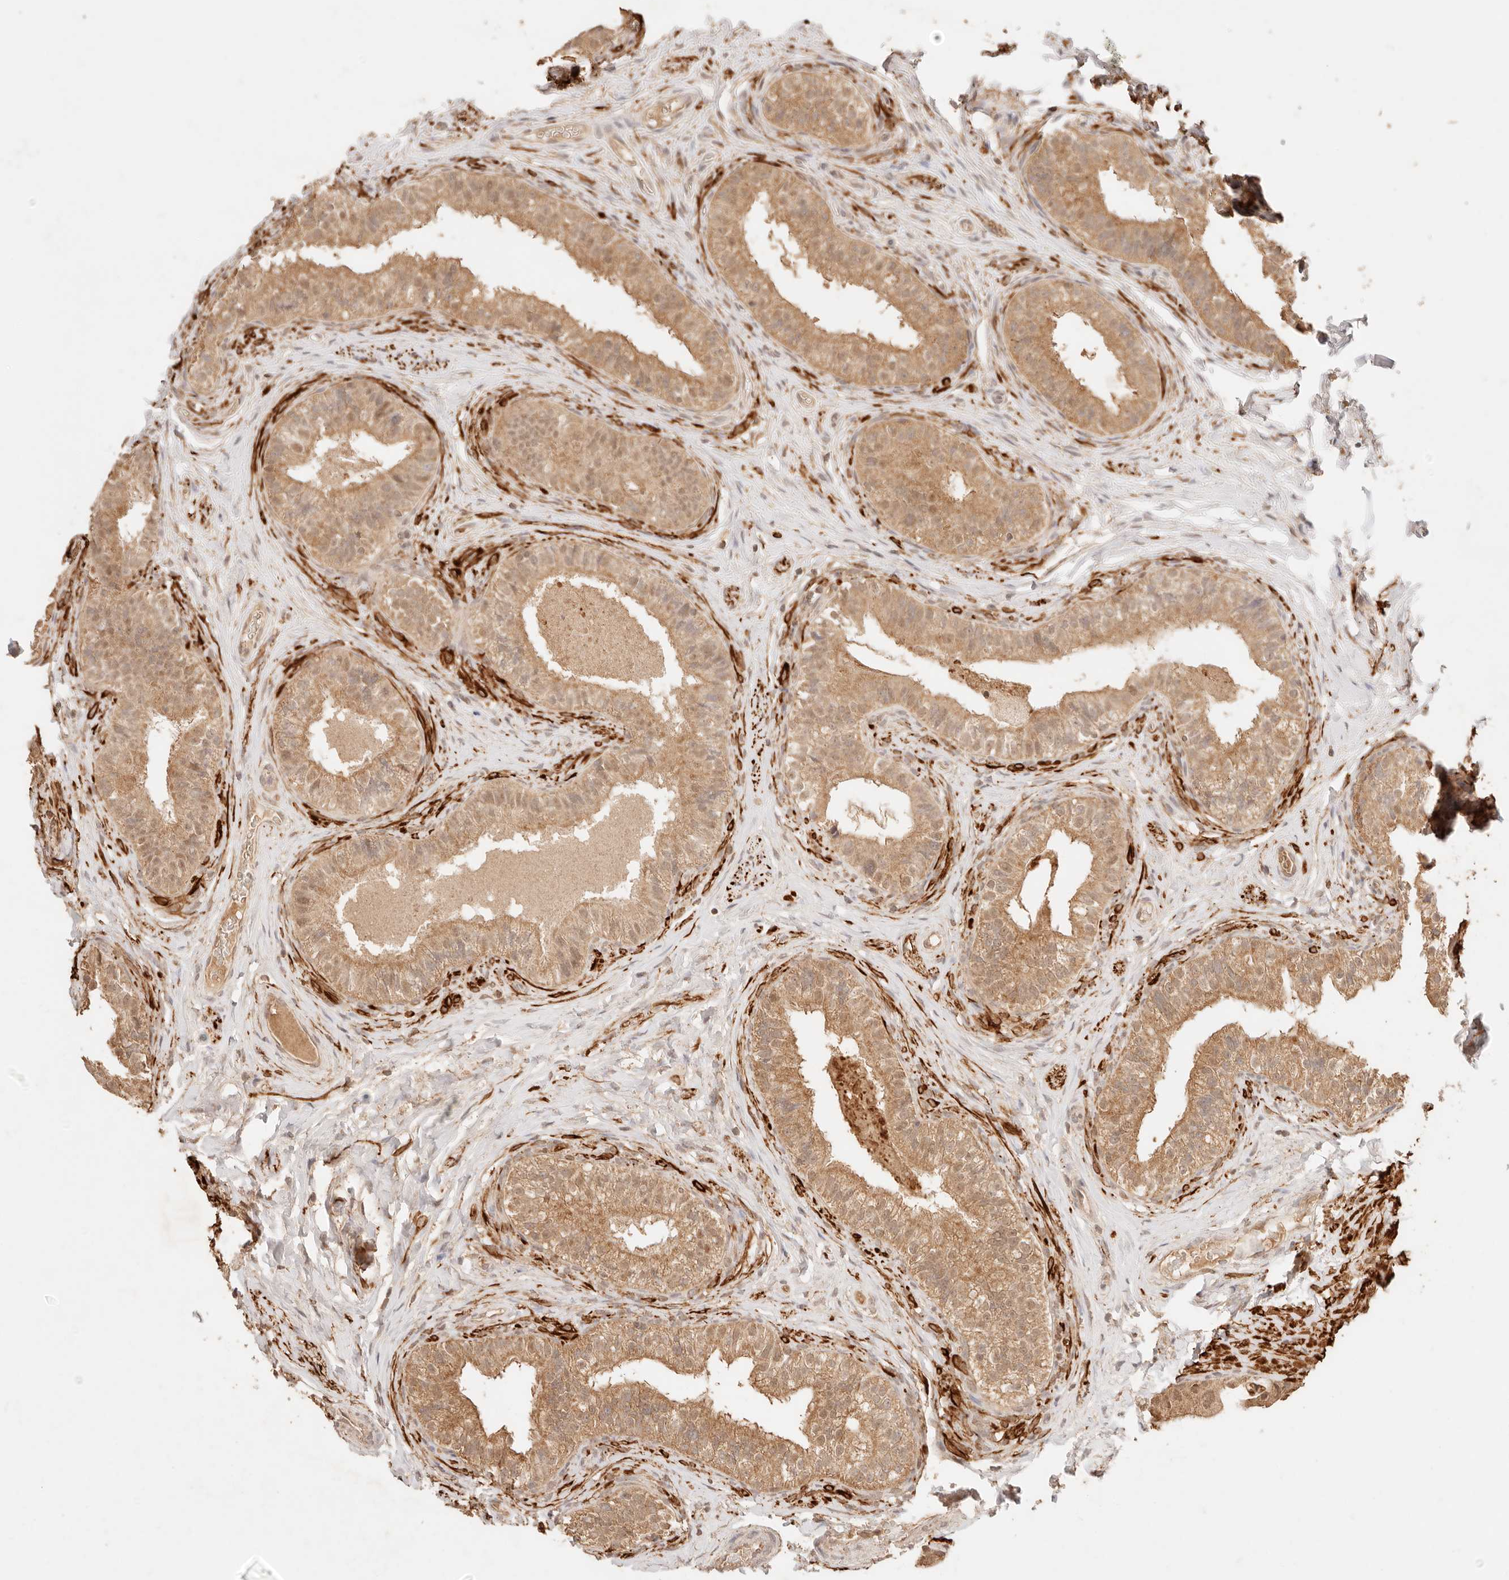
{"staining": {"intensity": "moderate", "quantity": ">75%", "location": "cytoplasmic/membranous,nuclear"}, "tissue": "epididymis", "cell_type": "Glandular cells", "image_type": "normal", "snomed": [{"axis": "morphology", "description": "Normal tissue, NOS"}, {"axis": "topography", "description": "Epididymis"}], "caption": "Immunohistochemistry histopathology image of benign epididymis: epididymis stained using IHC reveals medium levels of moderate protein expression localized specifically in the cytoplasmic/membranous,nuclear of glandular cells, appearing as a cytoplasmic/membranous,nuclear brown color.", "gene": "TRIM11", "patient": {"sex": "male", "age": 49}}